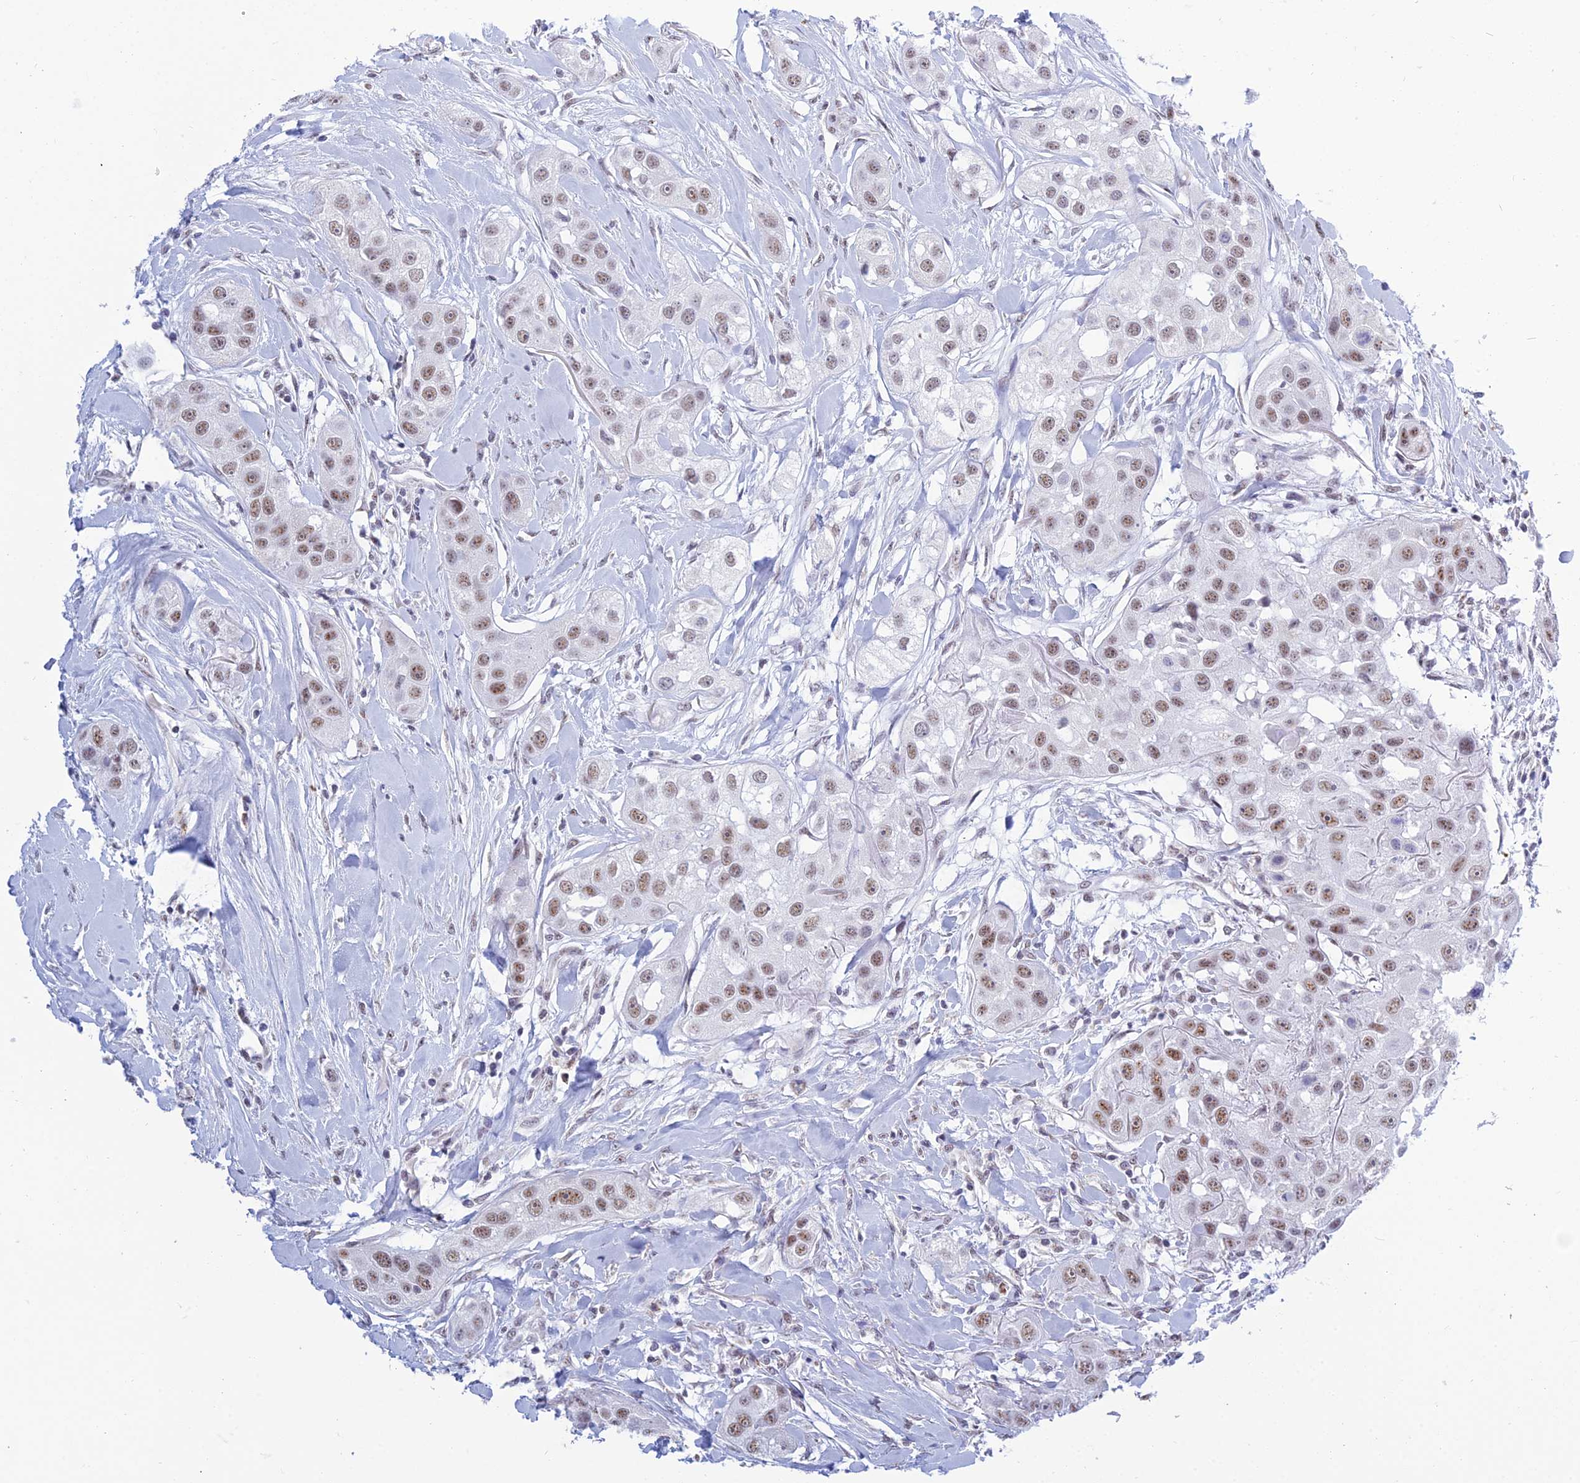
{"staining": {"intensity": "moderate", "quantity": ">75%", "location": "nuclear"}, "tissue": "head and neck cancer", "cell_type": "Tumor cells", "image_type": "cancer", "snomed": [{"axis": "morphology", "description": "Normal tissue, NOS"}, {"axis": "morphology", "description": "Squamous cell carcinoma, NOS"}, {"axis": "topography", "description": "Skeletal muscle"}, {"axis": "topography", "description": "Head-Neck"}], "caption": "There is medium levels of moderate nuclear staining in tumor cells of head and neck squamous cell carcinoma, as demonstrated by immunohistochemical staining (brown color).", "gene": "KLF14", "patient": {"sex": "male", "age": 51}}